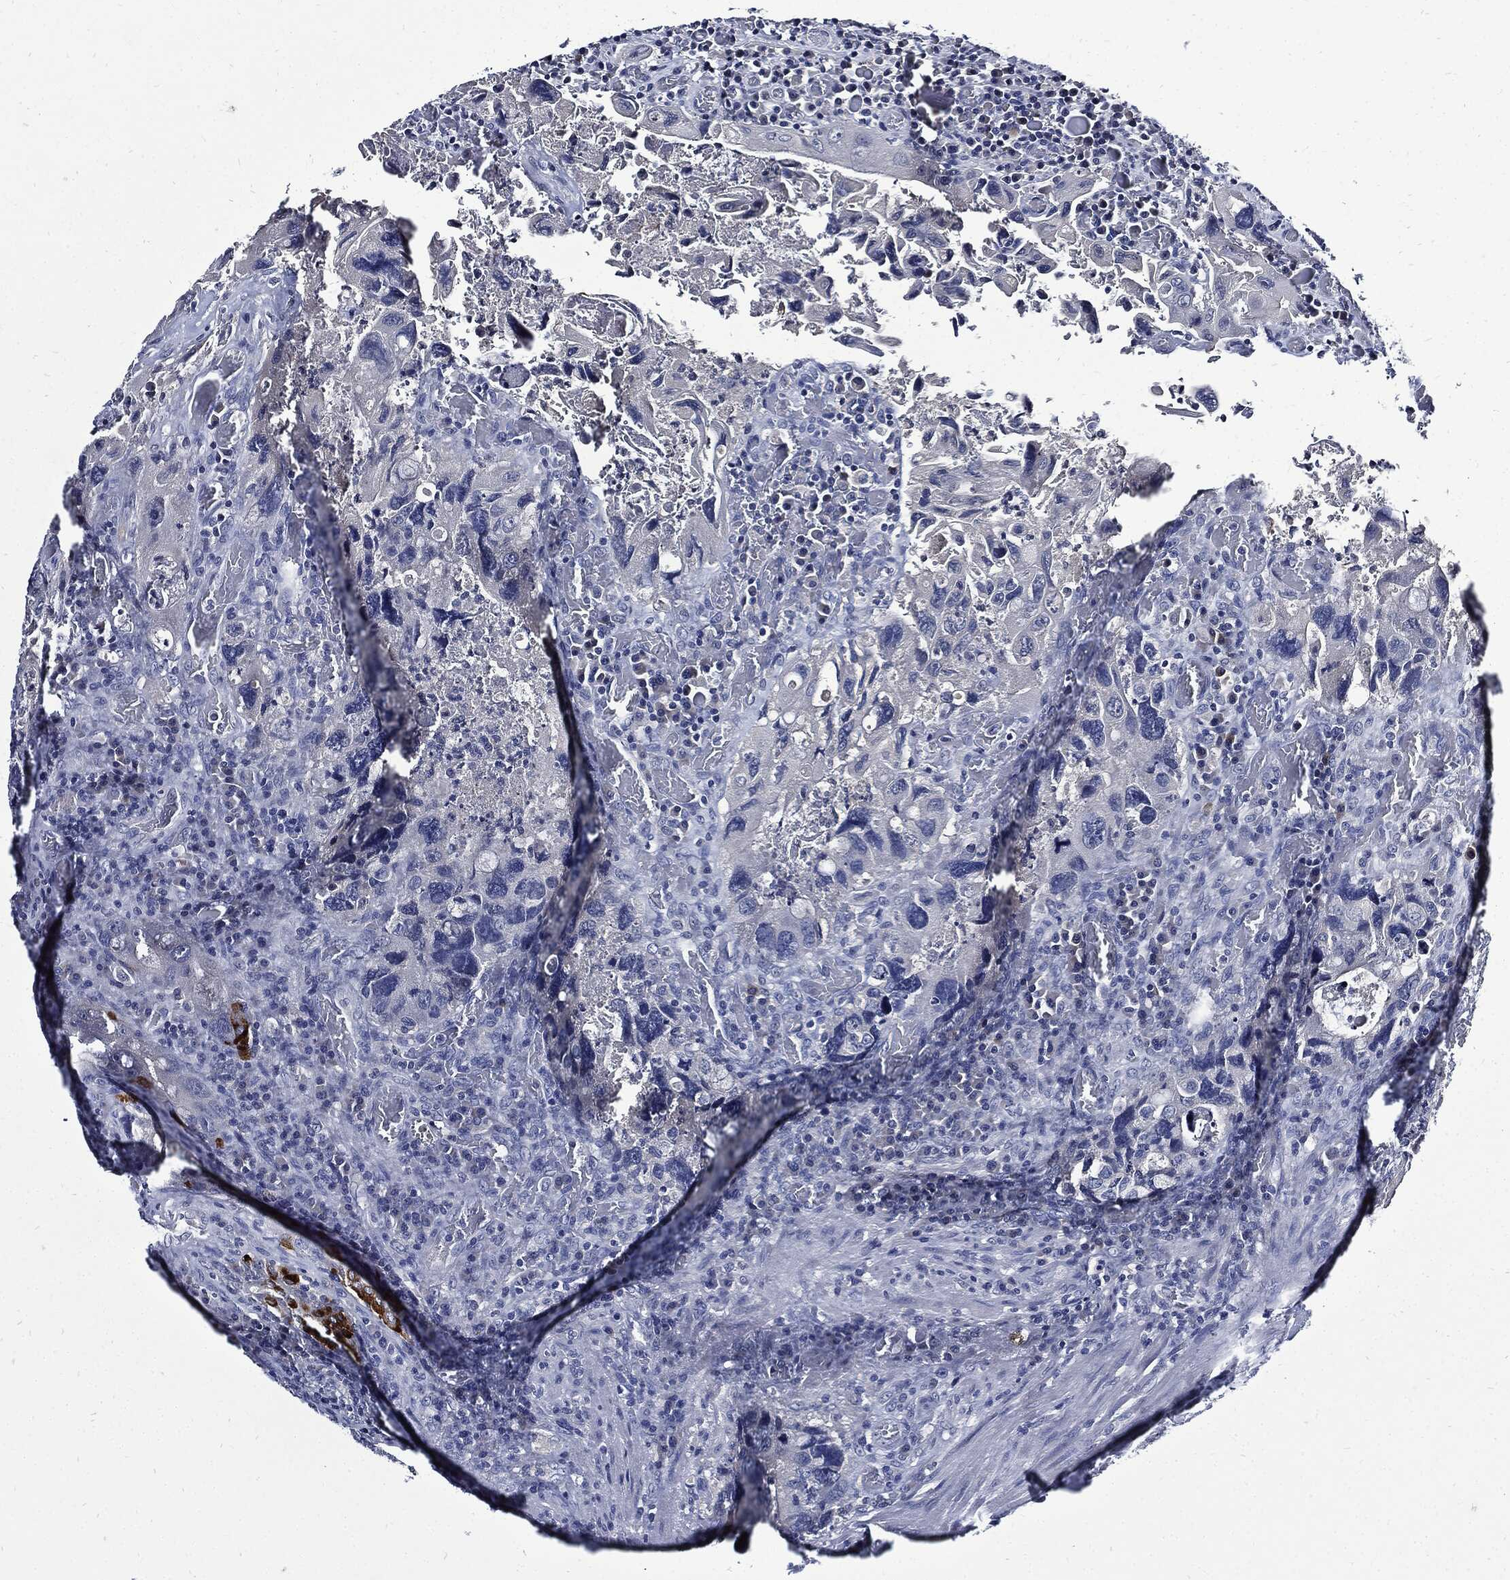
{"staining": {"intensity": "negative", "quantity": "none", "location": "none"}, "tissue": "colorectal cancer", "cell_type": "Tumor cells", "image_type": "cancer", "snomed": [{"axis": "morphology", "description": "Adenocarcinoma, NOS"}, {"axis": "topography", "description": "Rectum"}], "caption": "This is an immunohistochemistry (IHC) photomicrograph of human colorectal cancer (adenocarcinoma). There is no staining in tumor cells.", "gene": "CPE", "patient": {"sex": "male", "age": 62}}